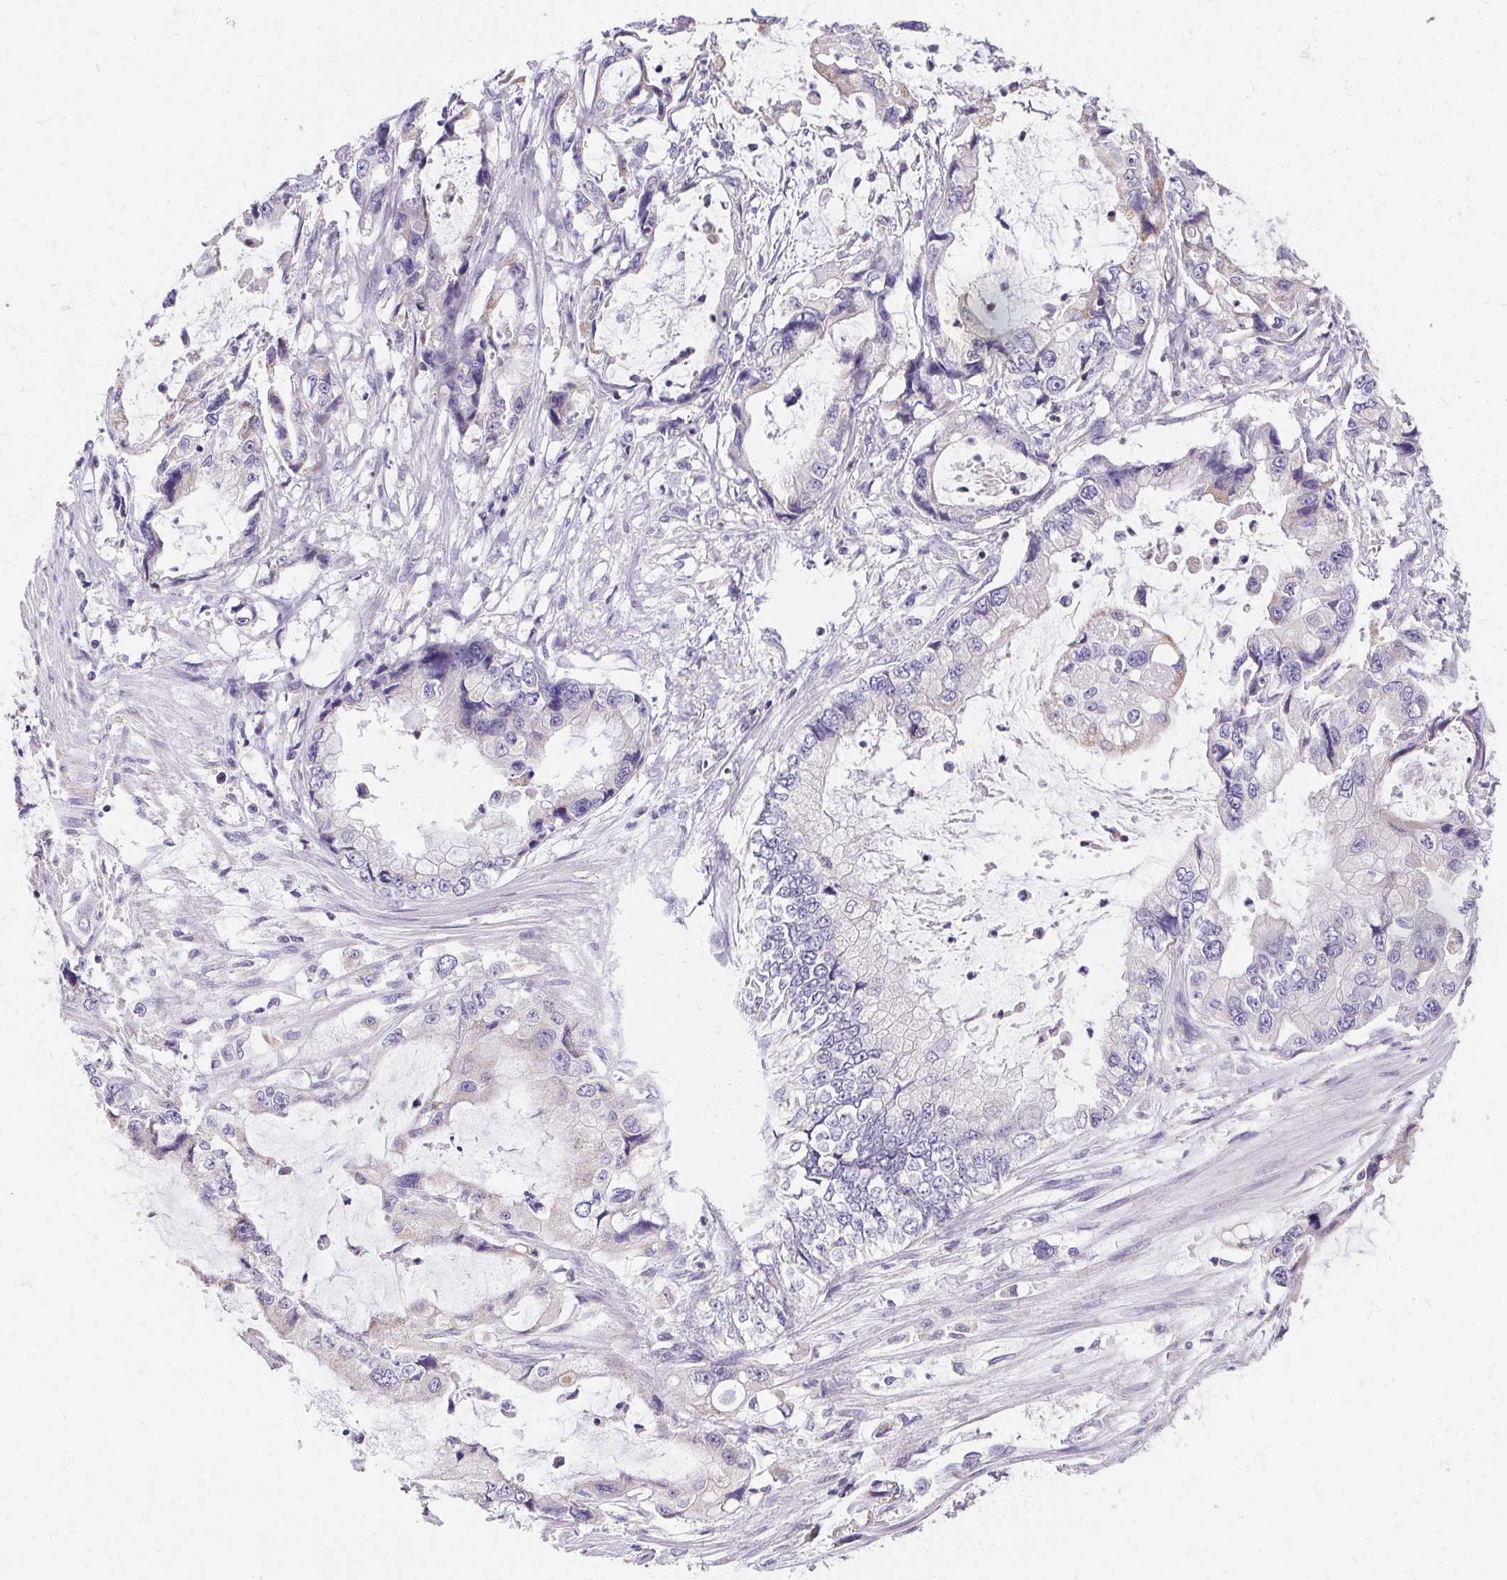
{"staining": {"intensity": "negative", "quantity": "none", "location": "none"}, "tissue": "stomach cancer", "cell_type": "Tumor cells", "image_type": "cancer", "snomed": [{"axis": "morphology", "description": "Adenocarcinoma, NOS"}, {"axis": "topography", "description": "Pancreas"}, {"axis": "topography", "description": "Stomach, upper"}, {"axis": "topography", "description": "Stomach"}], "caption": "Tumor cells show no significant protein positivity in adenocarcinoma (stomach).", "gene": "ASGR2", "patient": {"sex": "male", "age": 77}}